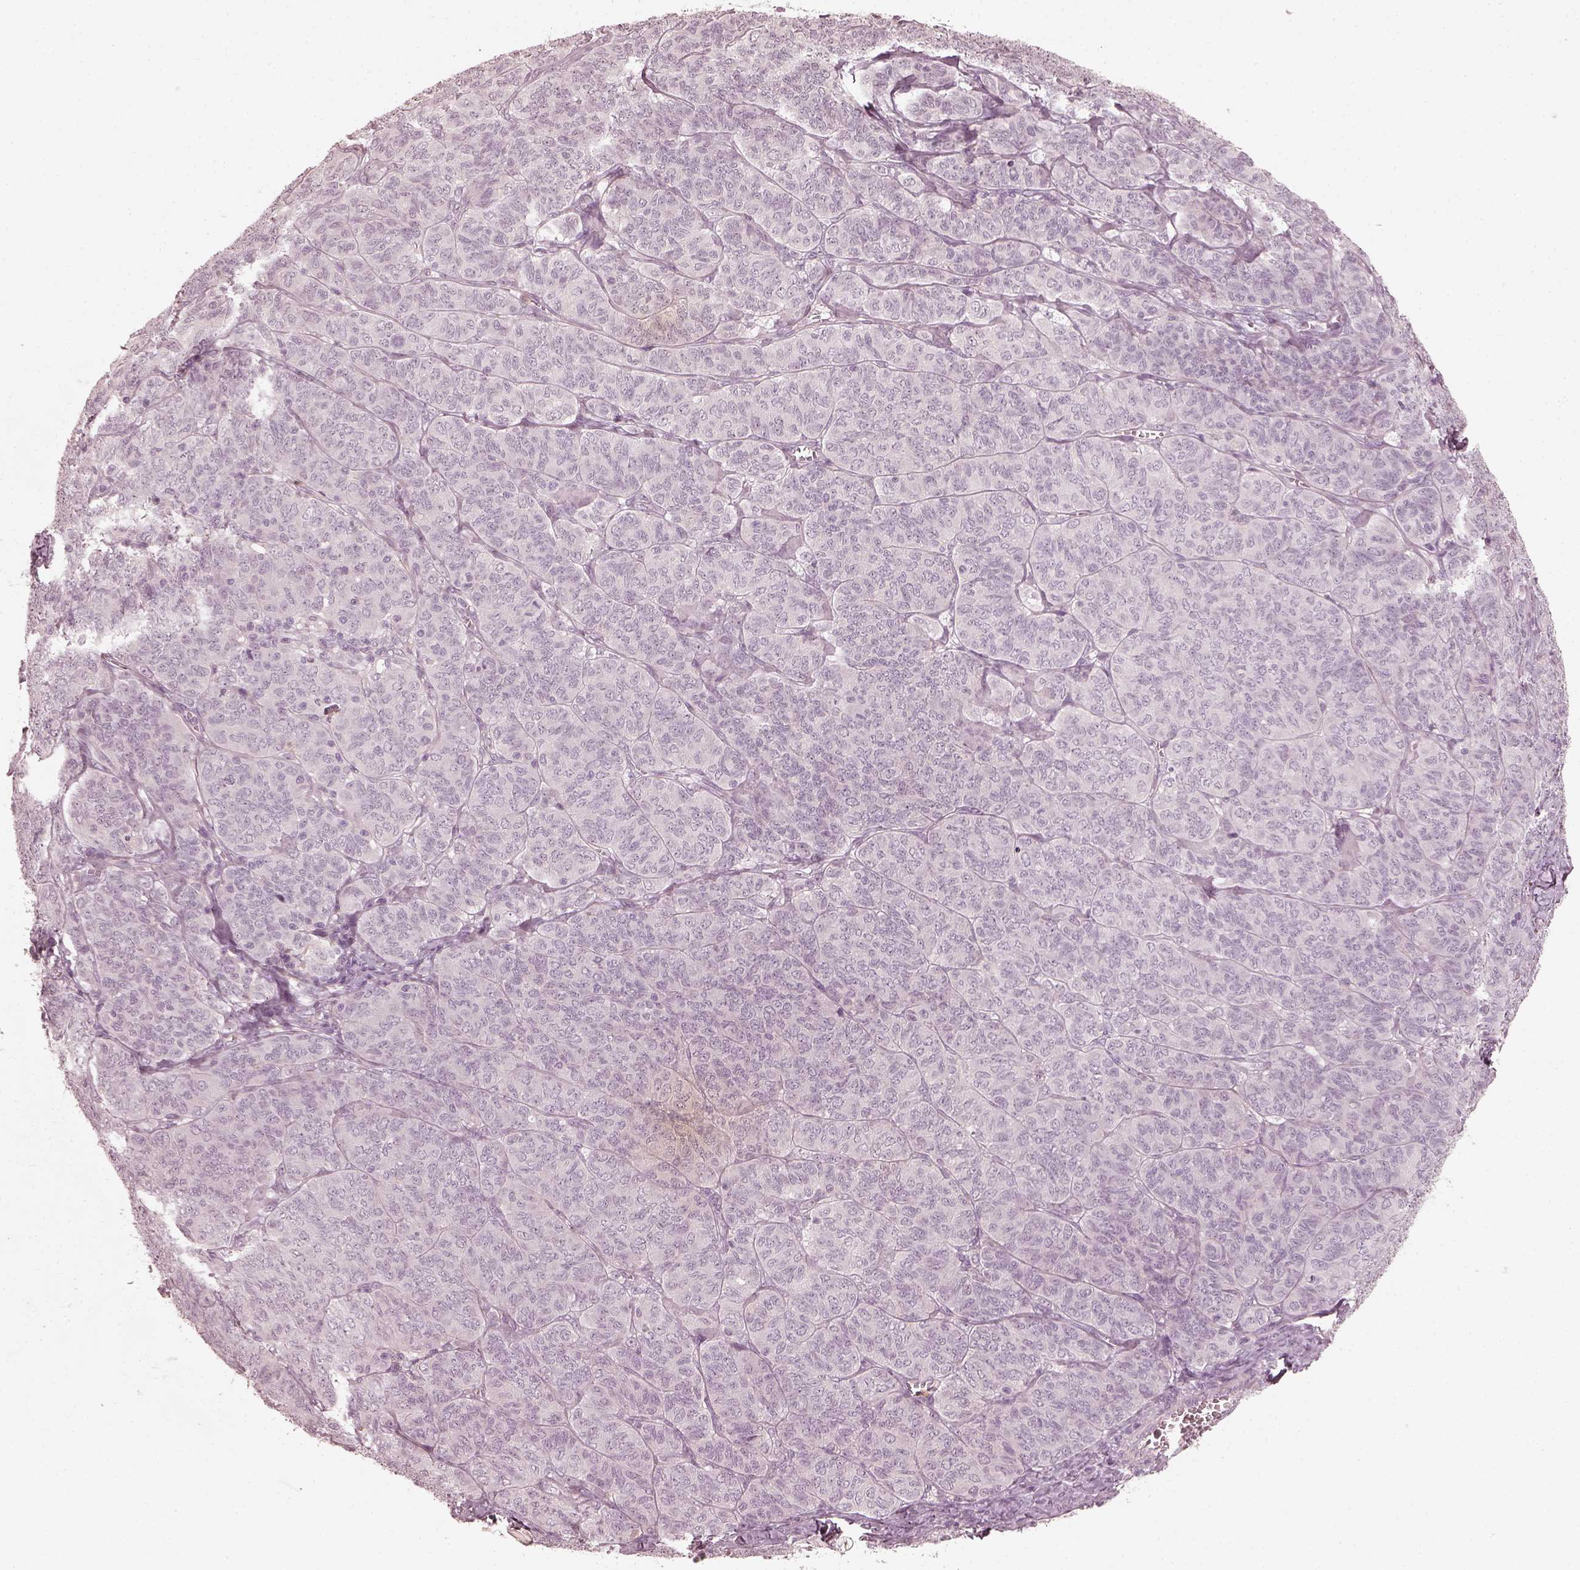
{"staining": {"intensity": "negative", "quantity": "none", "location": "none"}, "tissue": "ovarian cancer", "cell_type": "Tumor cells", "image_type": "cancer", "snomed": [{"axis": "morphology", "description": "Carcinoma, endometroid"}, {"axis": "topography", "description": "Ovary"}], "caption": "Immunohistochemical staining of human ovarian endometroid carcinoma exhibits no significant expression in tumor cells. (Stains: DAB IHC with hematoxylin counter stain, Microscopy: brightfield microscopy at high magnification).", "gene": "OPTC", "patient": {"sex": "female", "age": 80}}